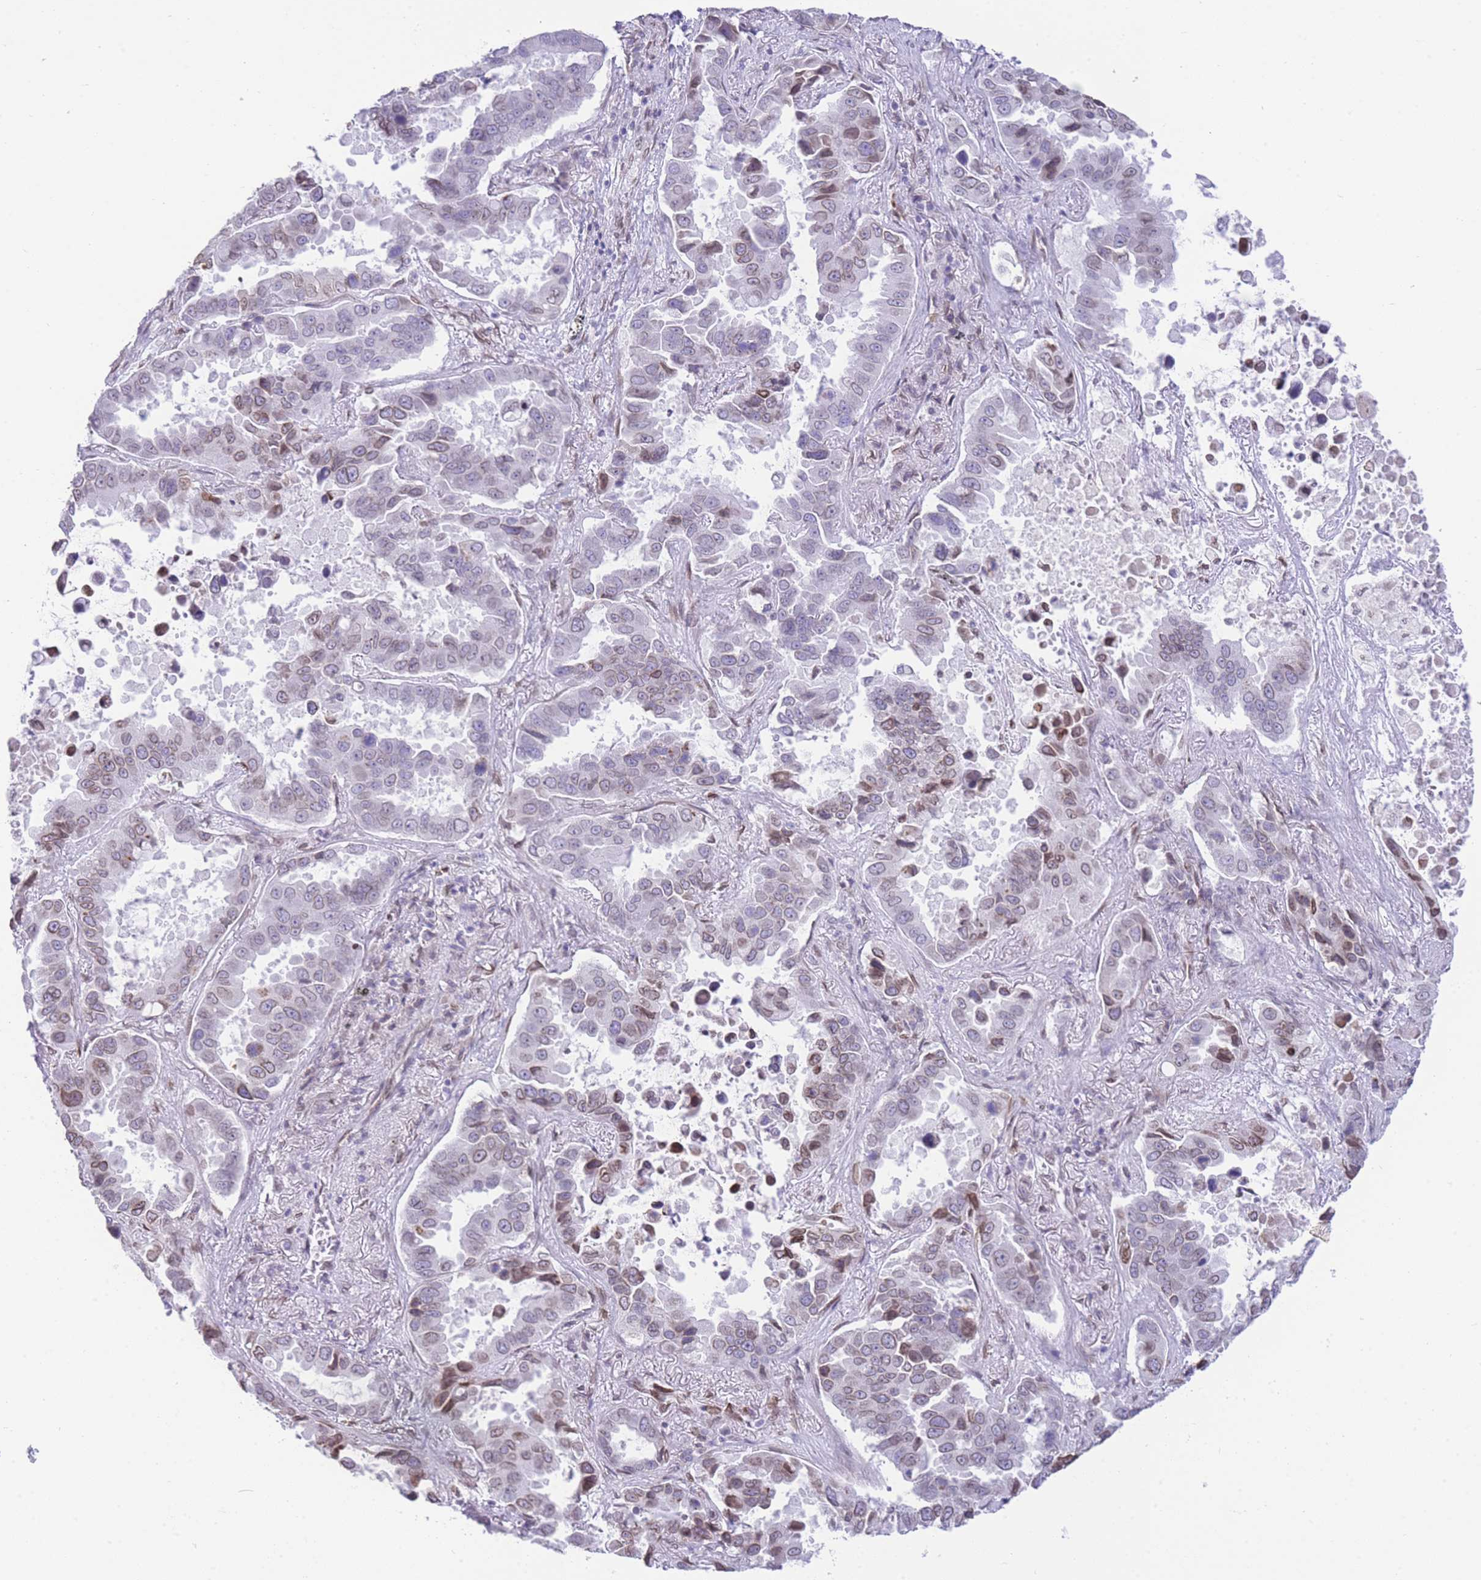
{"staining": {"intensity": "weak", "quantity": "25%-75%", "location": "nuclear"}, "tissue": "lung cancer", "cell_type": "Tumor cells", "image_type": "cancer", "snomed": [{"axis": "morphology", "description": "Adenocarcinoma, NOS"}, {"axis": "topography", "description": "Lung"}], "caption": "Tumor cells demonstrate weak nuclear positivity in about 25%-75% of cells in adenocarcinoma (lung).", "gene": "OR10AD1", "patient": {"sex": "male", "age": 64}}